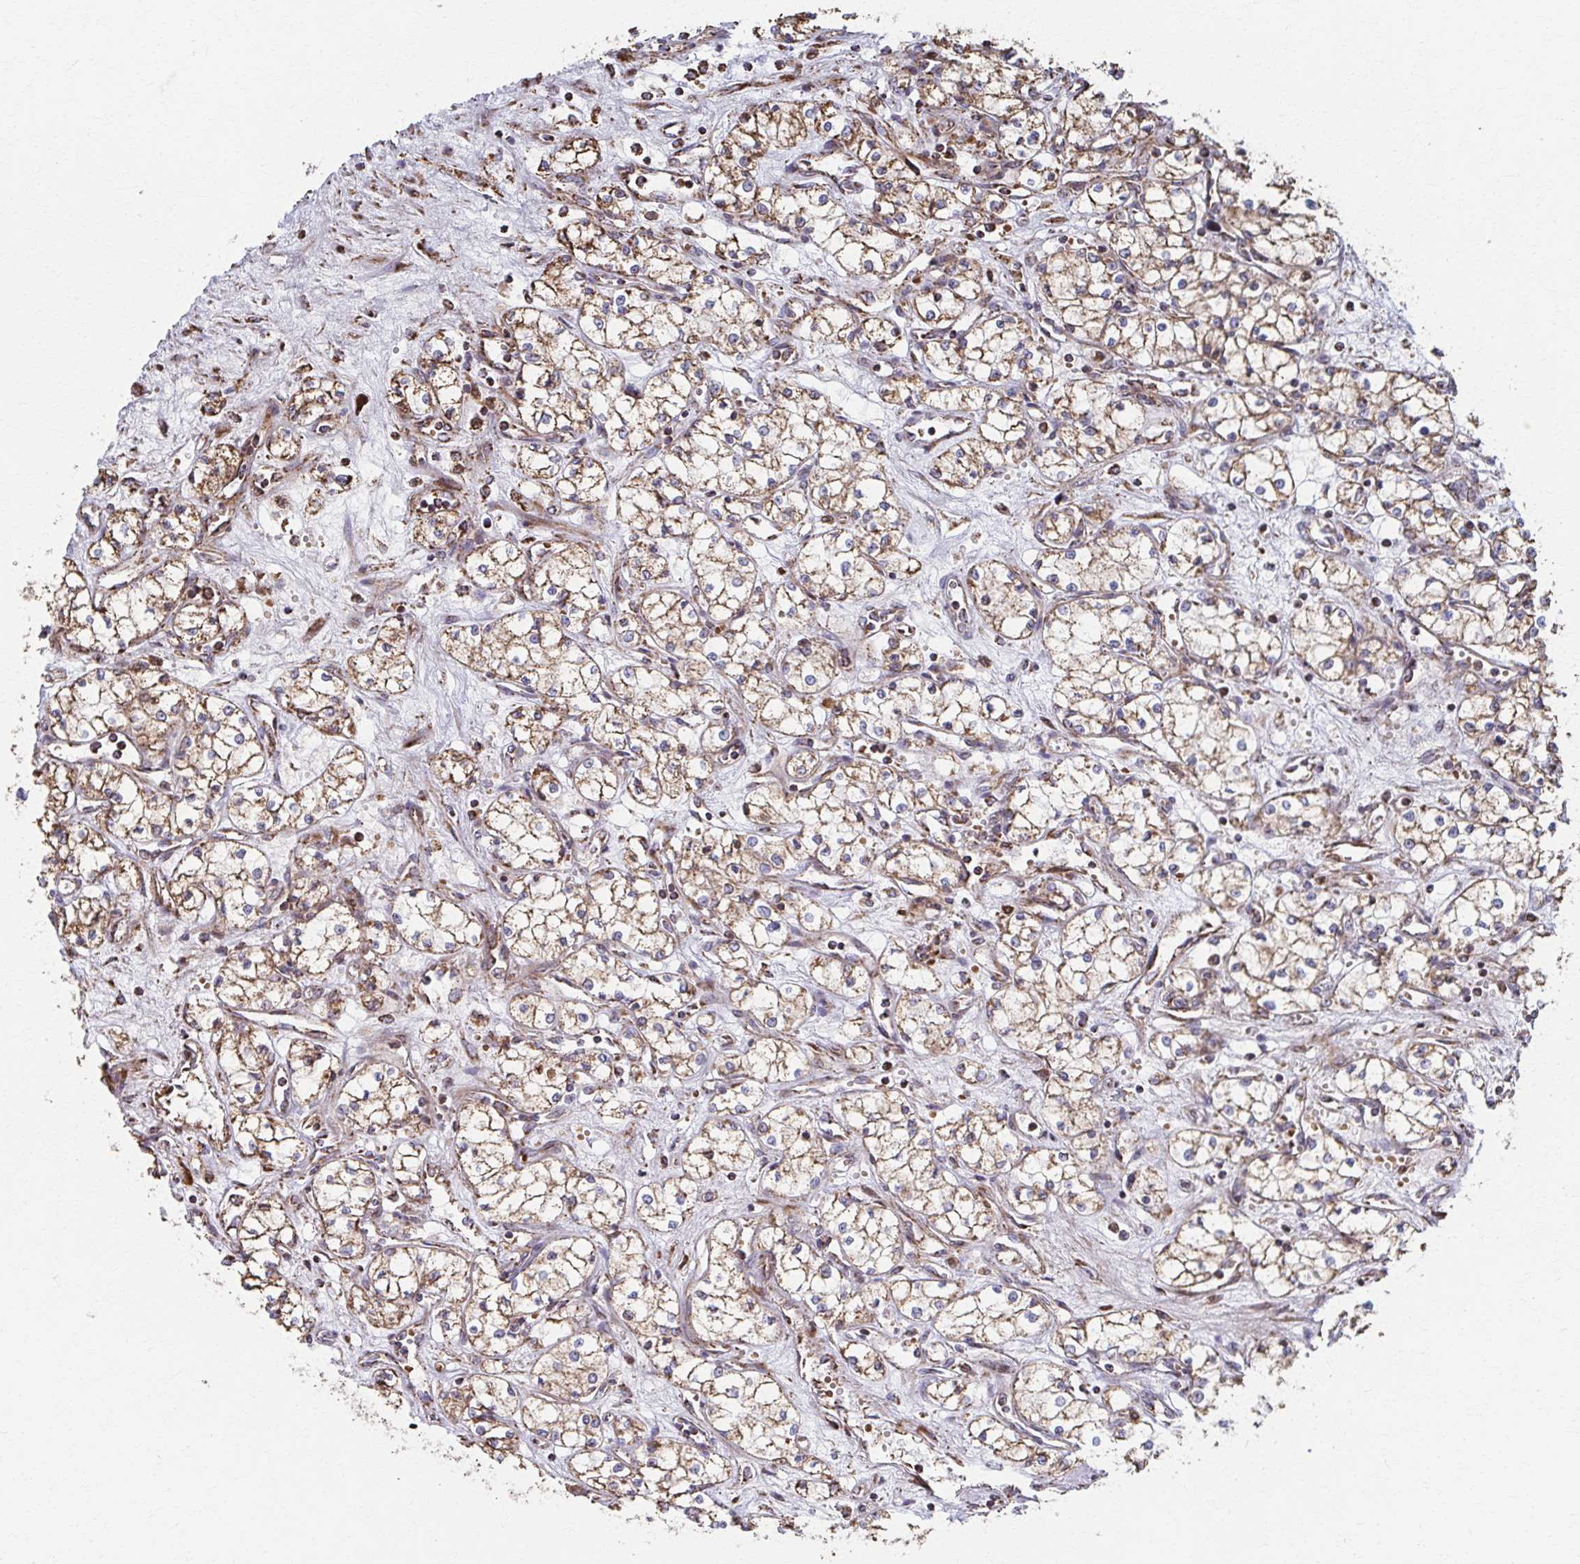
{"staining": {"intensity": "moderate", "quantity": "25%-75%", "location": "cytoplasmic/membranous"}, "tissue": "renal cancer", "cell_type": "Tumor cells", "image_type": "cancer", "snomed": [{"axis": "morphology", "description": "Normal tissue, NOS"}, {"axis": "morphology", "description": "Adenocarcinoma, NOS"}, {"axis": "topography", "description": "Kidney"}], "caption": "This is a micrograph of immunohistochemistry staining of renal cancer, which shows moderate expression in the cytoplasmic/membranous of tumor cells.", "gene": "SAT1", "patient": {"sex": "male", "age": 59}}